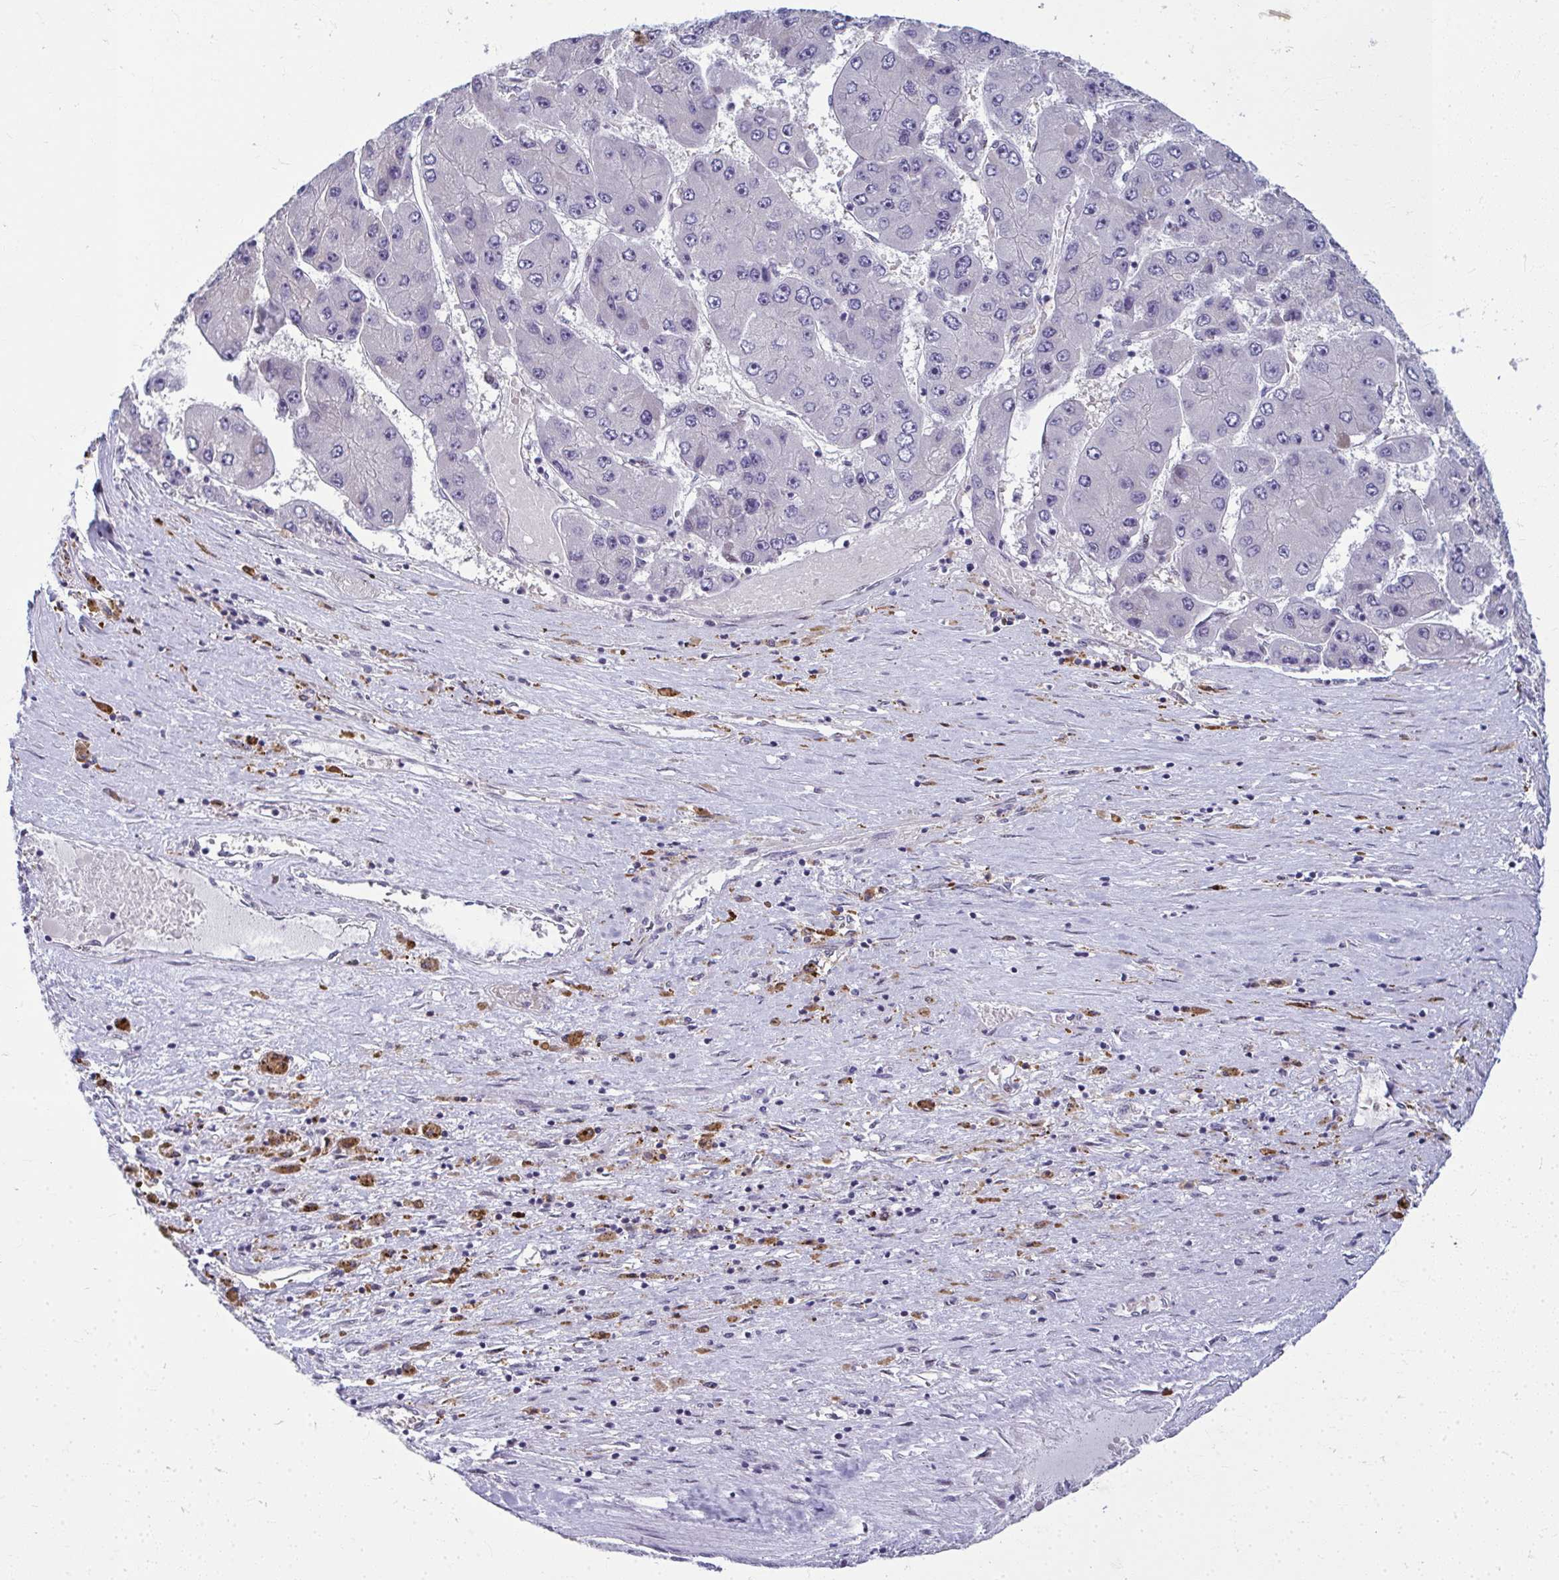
{"staining": {"intensity": "negative", "quantity": "none", "location": "none"}, "tissue": "liver cancer", "cell_type": "Tumor cells", "image_type": "cancer", "snomed": [{"axis": "morphology", "description": "Carcinoma, Hepatocellular, NOS"}, {"axis": "topography", "description": "Liver"}], "caption": "Protein analysis of liver hepatocellular carcinoma reveals no significant staining in tumor cells.", "gene": "ODF1", "patient": {"sex": "female", "age": 61}}